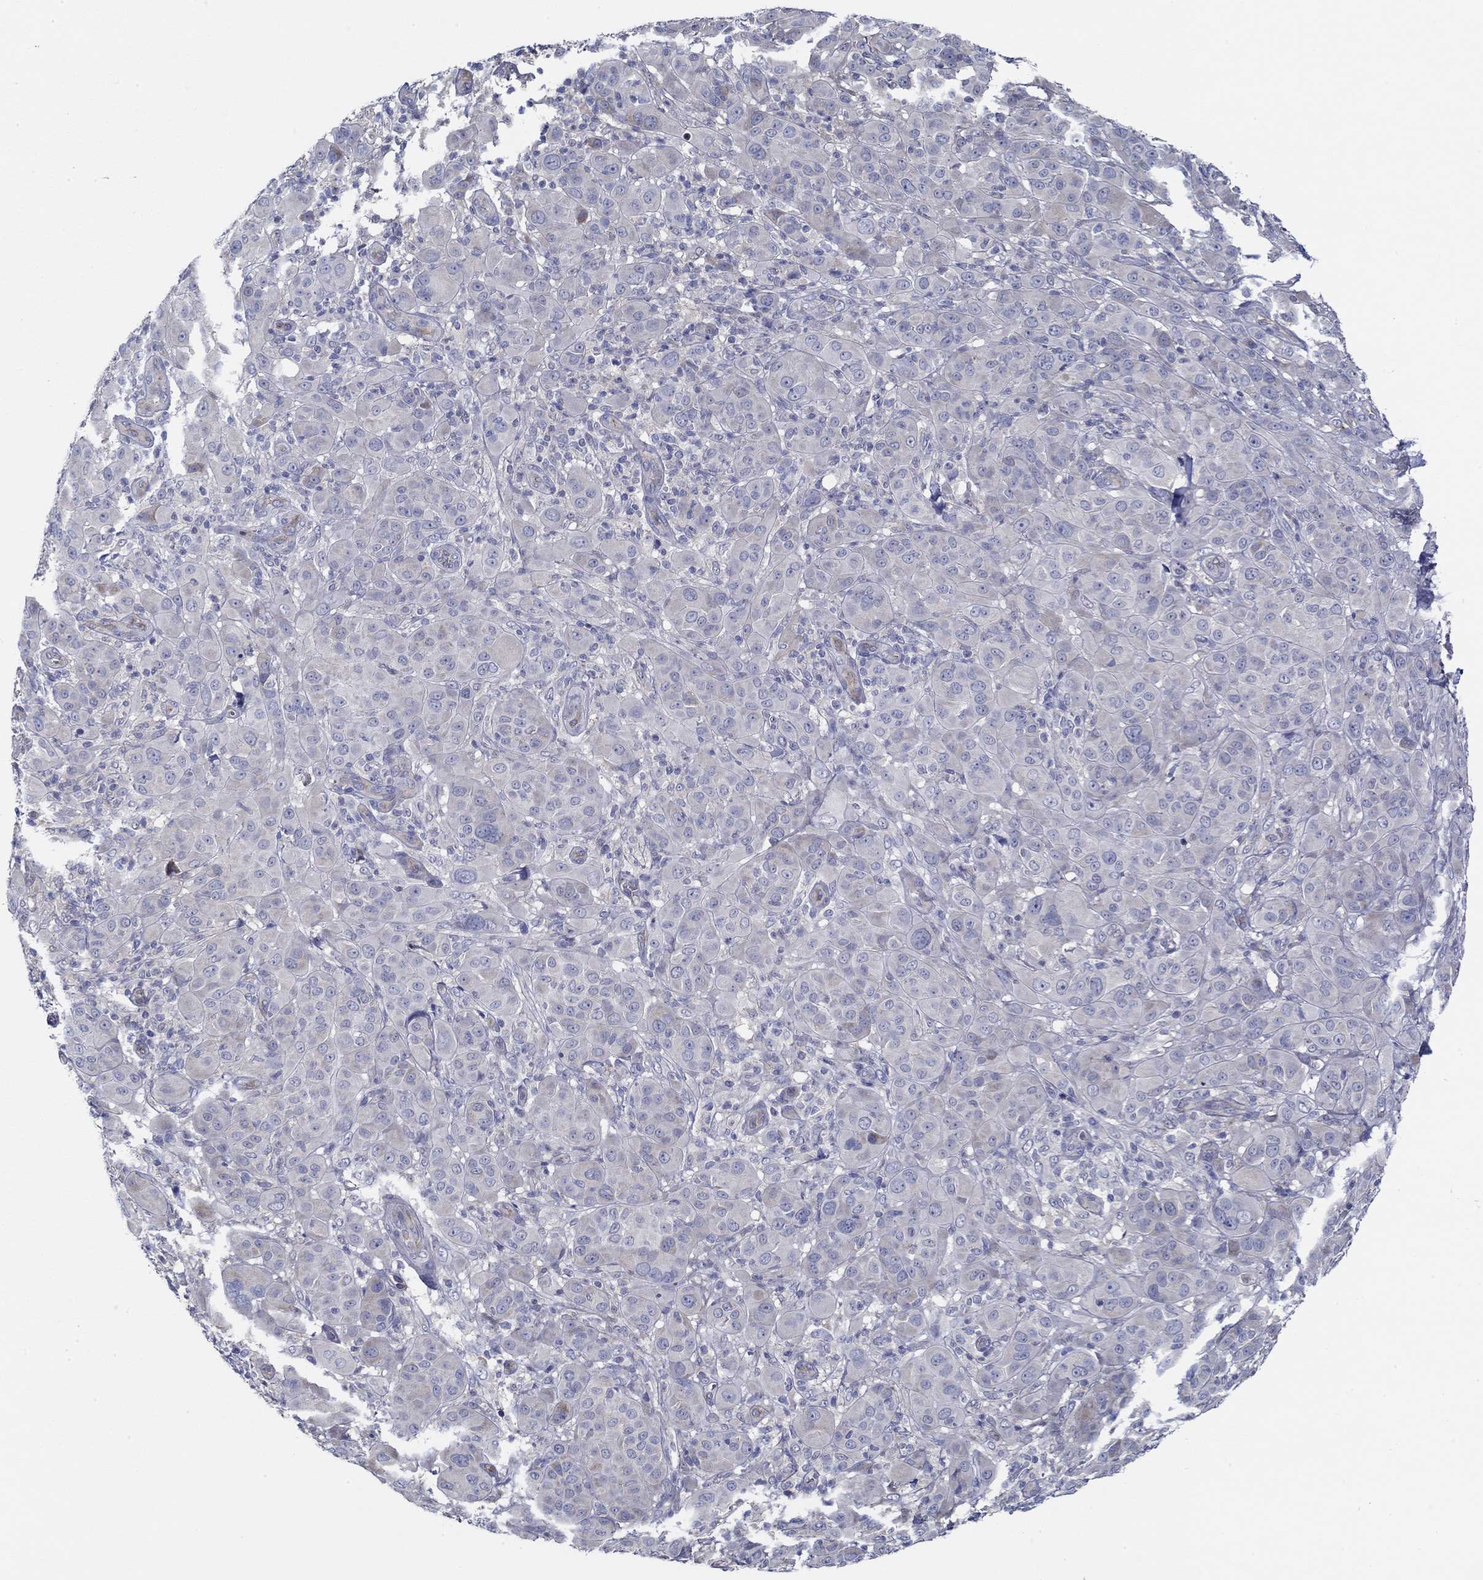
{"staining": {"intensity": "negative", "quantity": "none", "location": "none"}, "tissue": "melanoma", "cell_type": "Tumor cells", "image_type": "cancer", "snomed": [{"axis": "morphology", "description": "Malignant melanoma, NOS"}, {"axis": "topography", "description": "Skin"}], "caption": "Malignant melanoma was stained to show a protein in brown. There is no significant expression in tumor cells. (DAB (3,3'-diaminobenzidine) IHC, high magnification).", "gene": "CFAP61", "patient": {"sex": "female", "age": 87}}